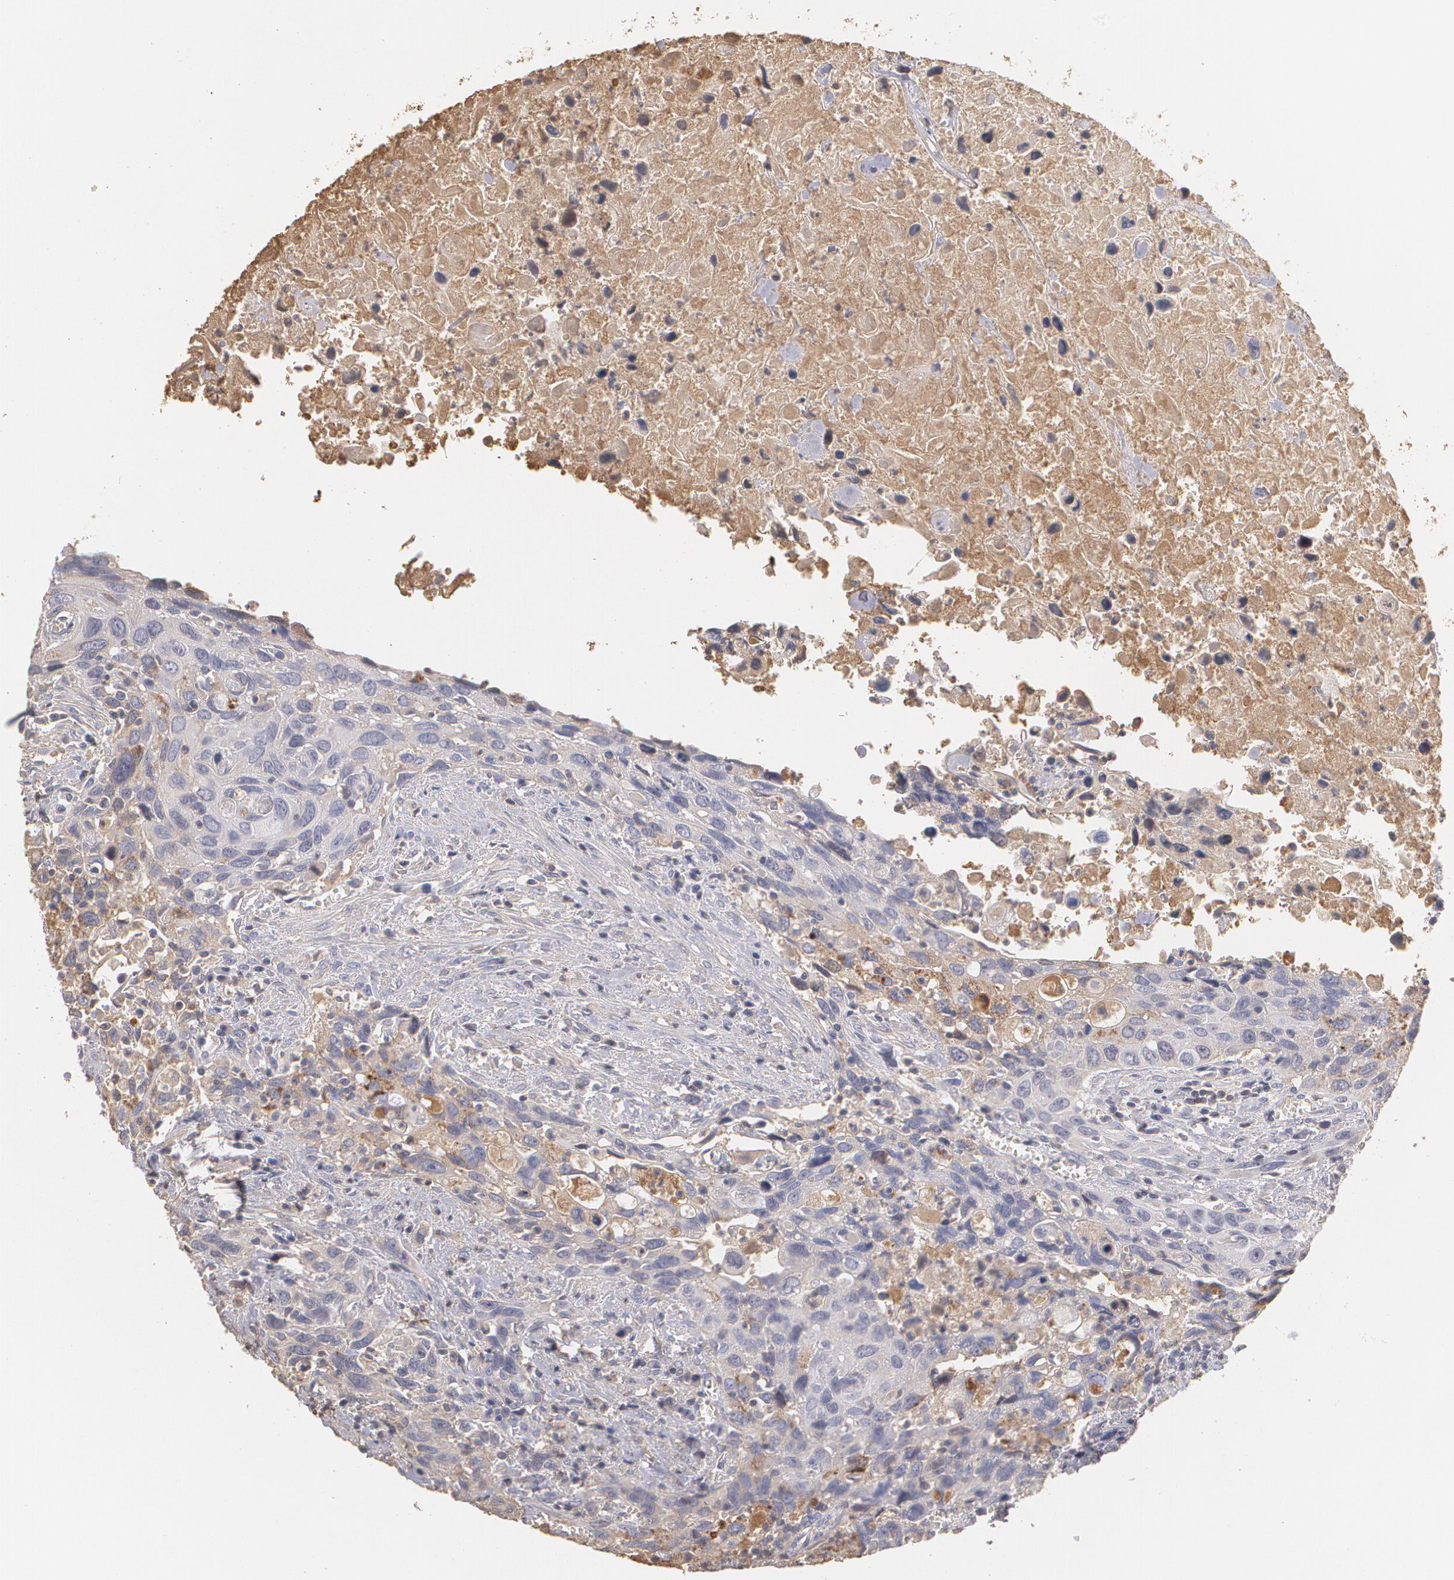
{"staining": {"intensity": "weak", "quantity": "25%-75%", "location": "cytoplasmic/membranous"}, "tissue": "urothelial cancer", "cell_type": "Tumor cells", "image_type": "cancer", "snomed": [{"axis": "morphology", "description": "Urothelial carcinoma, High grade"}, {"axis": "topography", "description": "Urinary bladder"}], "caption": "Protein staining of high-grade urothelial carcinoma tissue exhibits weak cytoplasmic/membranous positivity in approximately 25%-75% of tumor cells. (DAB (3,3'-diaminobenzidine) IHC with brightfield microscopy, high magnification).", "gene": "SERPINA1", "patient": {"sex": "male", "age": 71}}